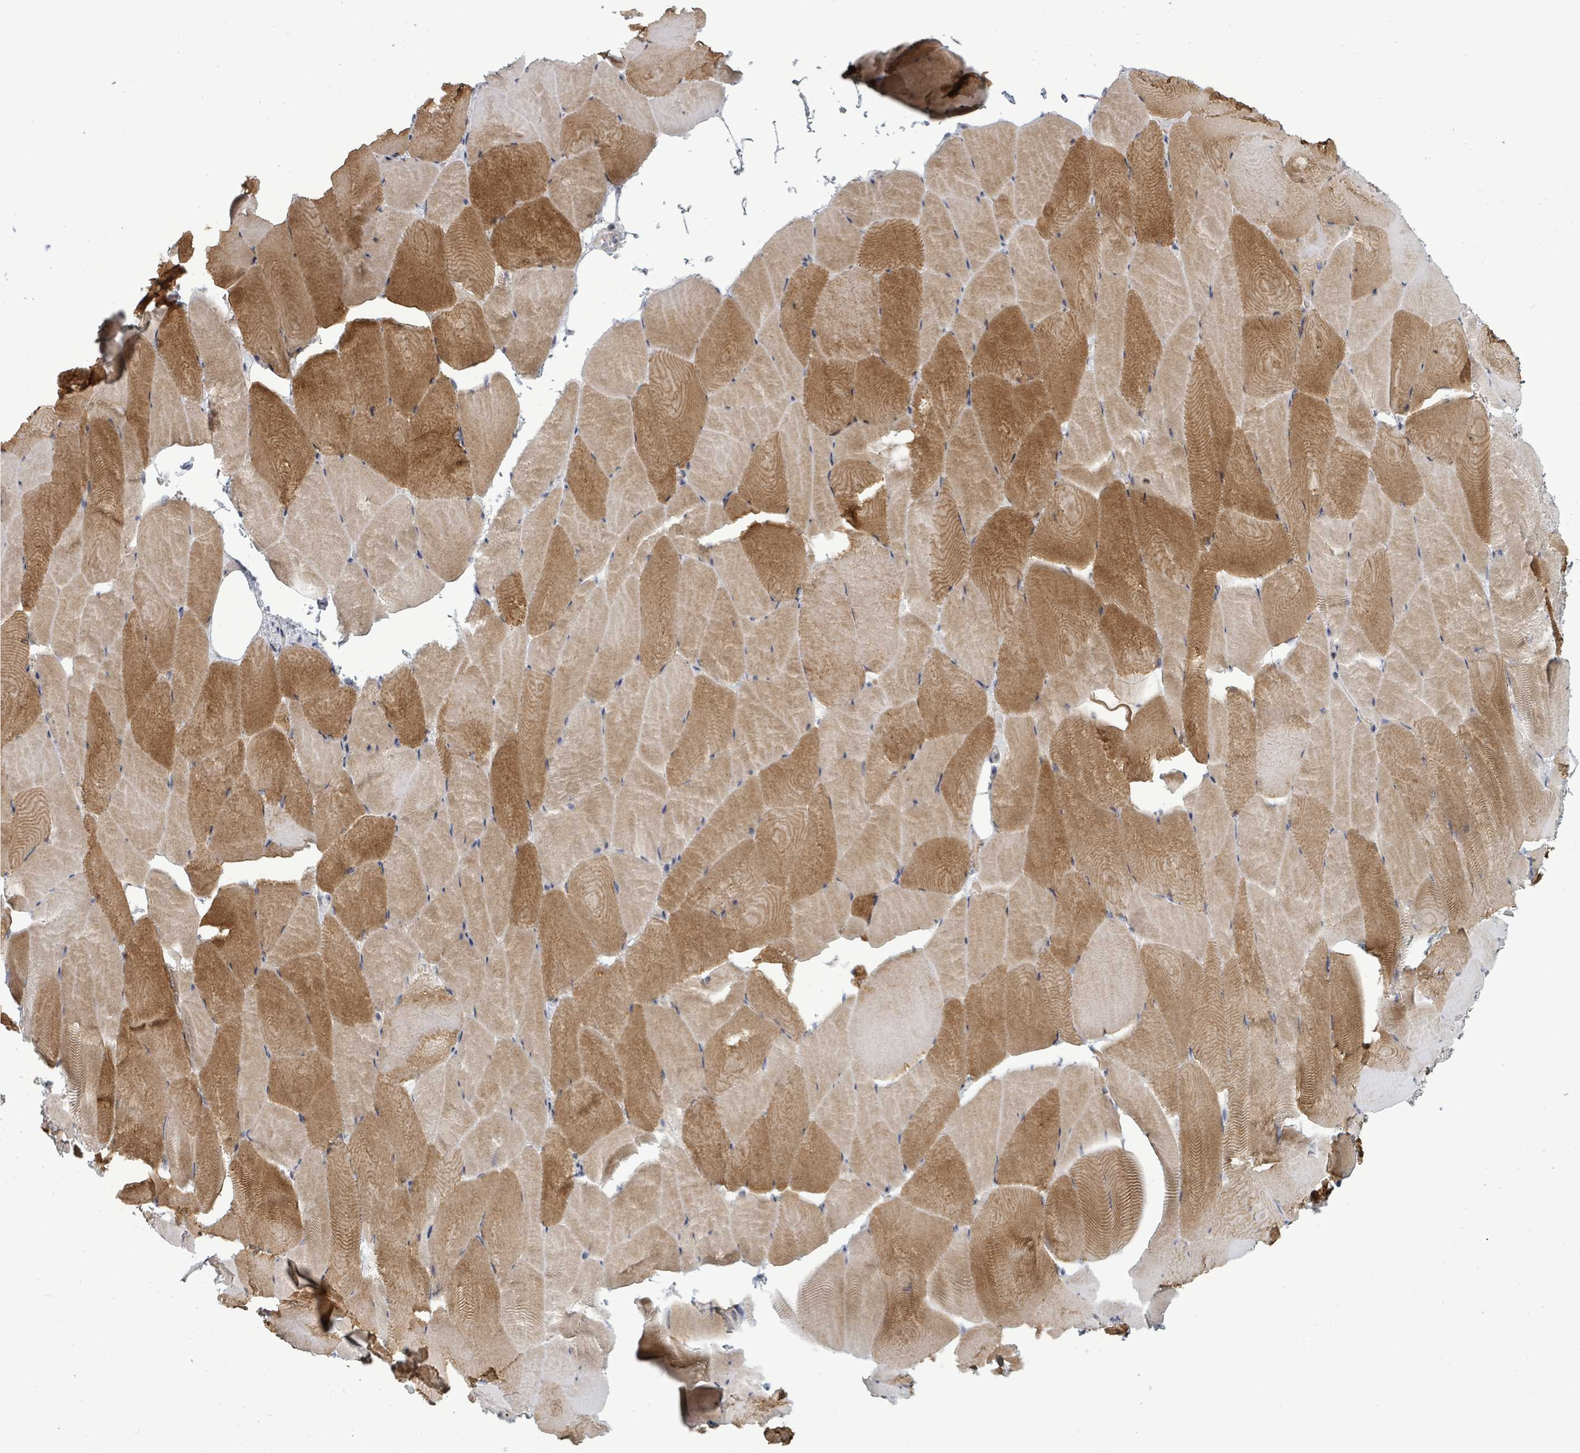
{"staining": {"intensity": "moderate", "quantity": "25%-75%", "location": "cytoplasmic/membranous"}, "tissue": "skeletal muscle", "cell_type": "Myocytes", "image_type": "normal", "snomed": [{"axis": "morphology", "description": "Normal tissue, NOS"}, {"axis": "topography", "description": "Skeletal muscle"}], "caption": "Immunohistochemical staining of unremarkable skeletal muscle shows medium levels of moderate cytoplasmic/membranous expression in about 25%-75% of myocytes. The staining is performed using DAB (3,3'-diaminobenzidine) brown chromogen to label protein expression. The nuclei are counter-stained blue using hematoxylin.", "gene": "PTPN20", "patient": {"sex": "female", "age": 64}}